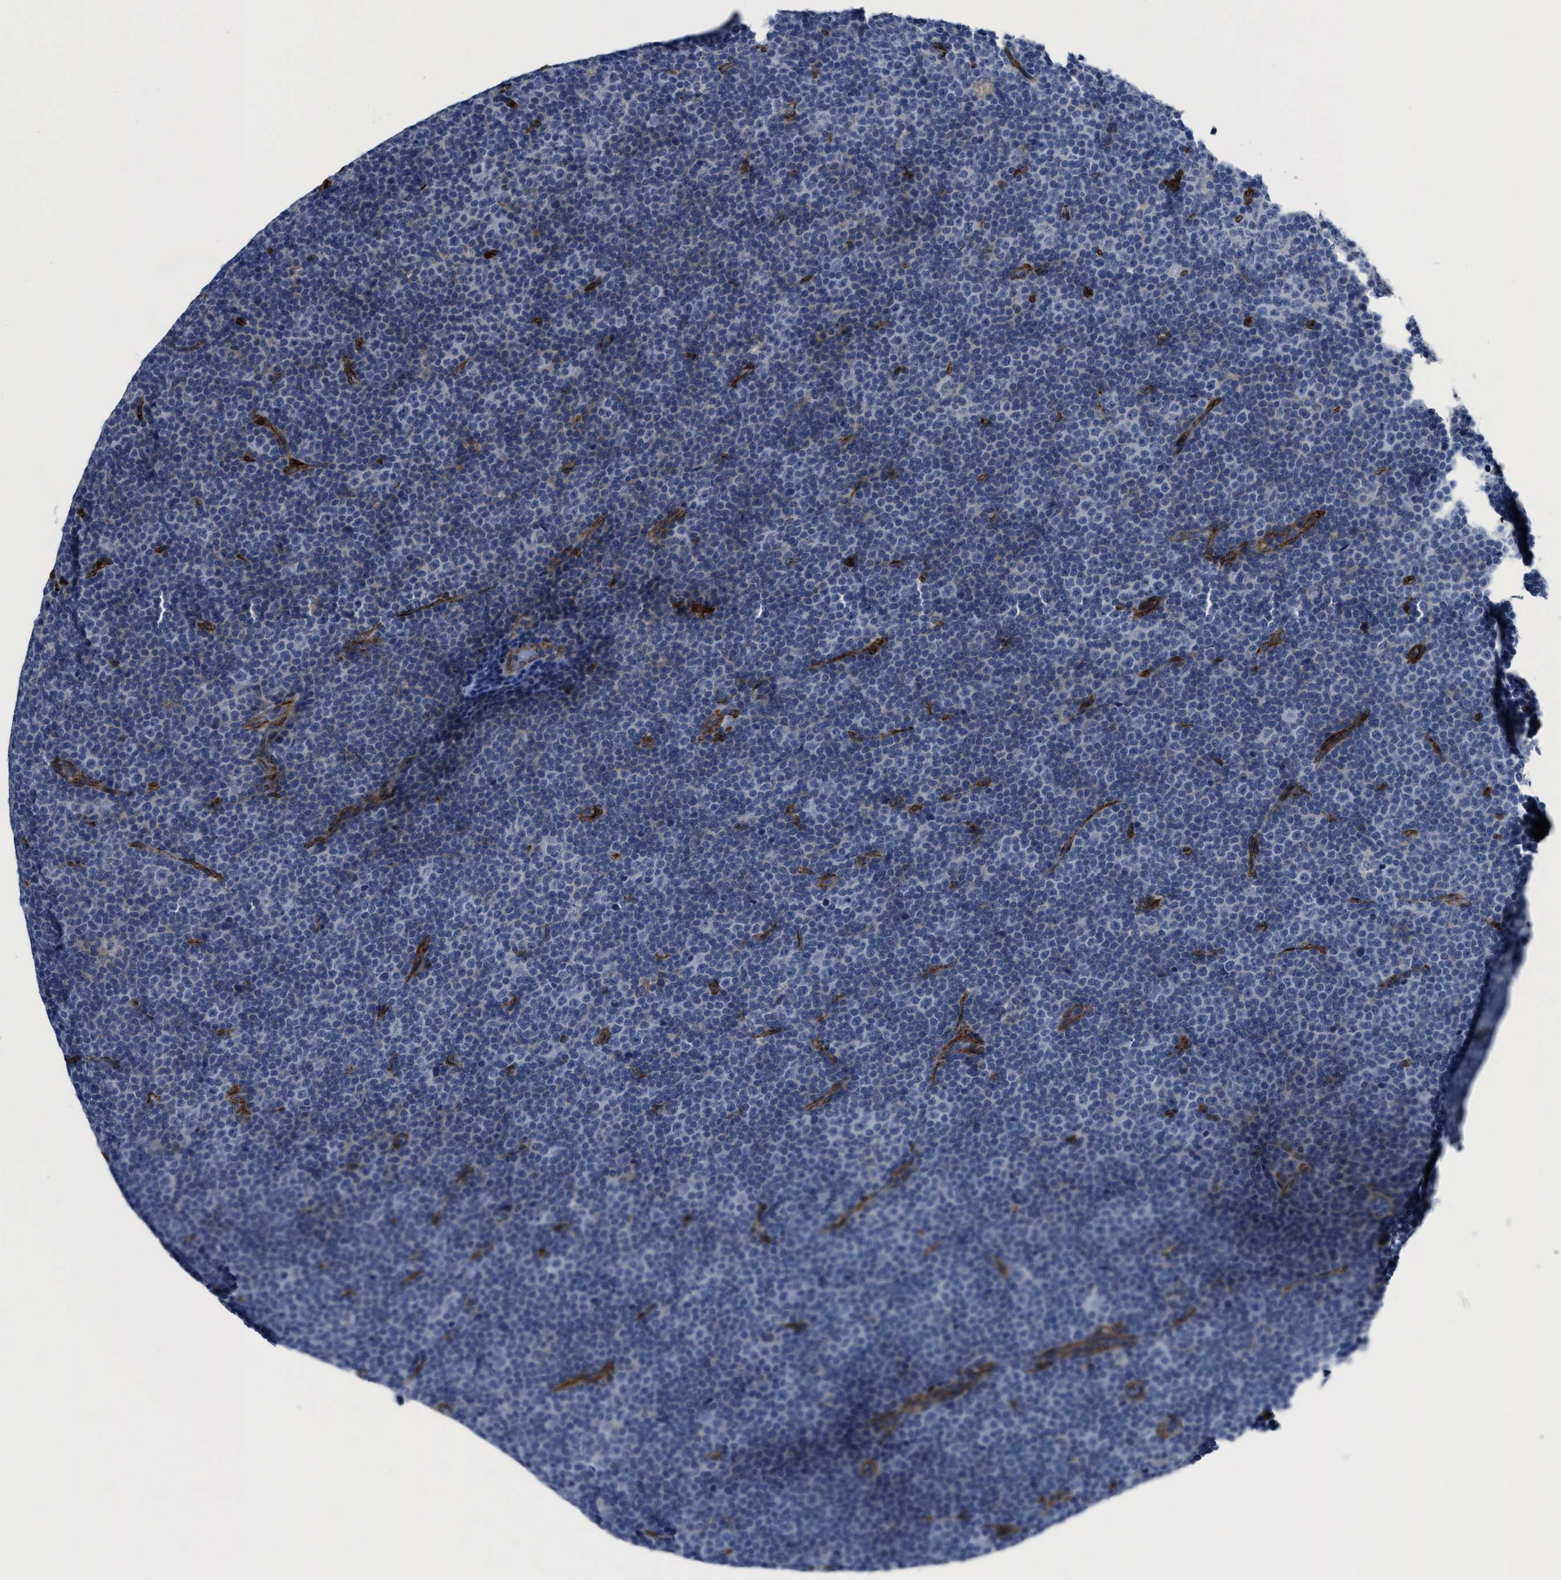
{"staining": {"intensity": "negative", "quantity": "none", "location": "none"}, "tissue": "lymphoma", "cell_type": "Tumor cells", "image_type": "cancer", "snomed": [{"axis": "morphology", "description": "Malignant lymphoma, non-Hodgkin's type, Low grade"}, {"axis": "topography", "description": "Lymph node"}], "caption": "Tumor cells show no significant protein positivity in lymphoma.", "gene": "NAB1", "patient": {"sex": "female", "age": 67}}